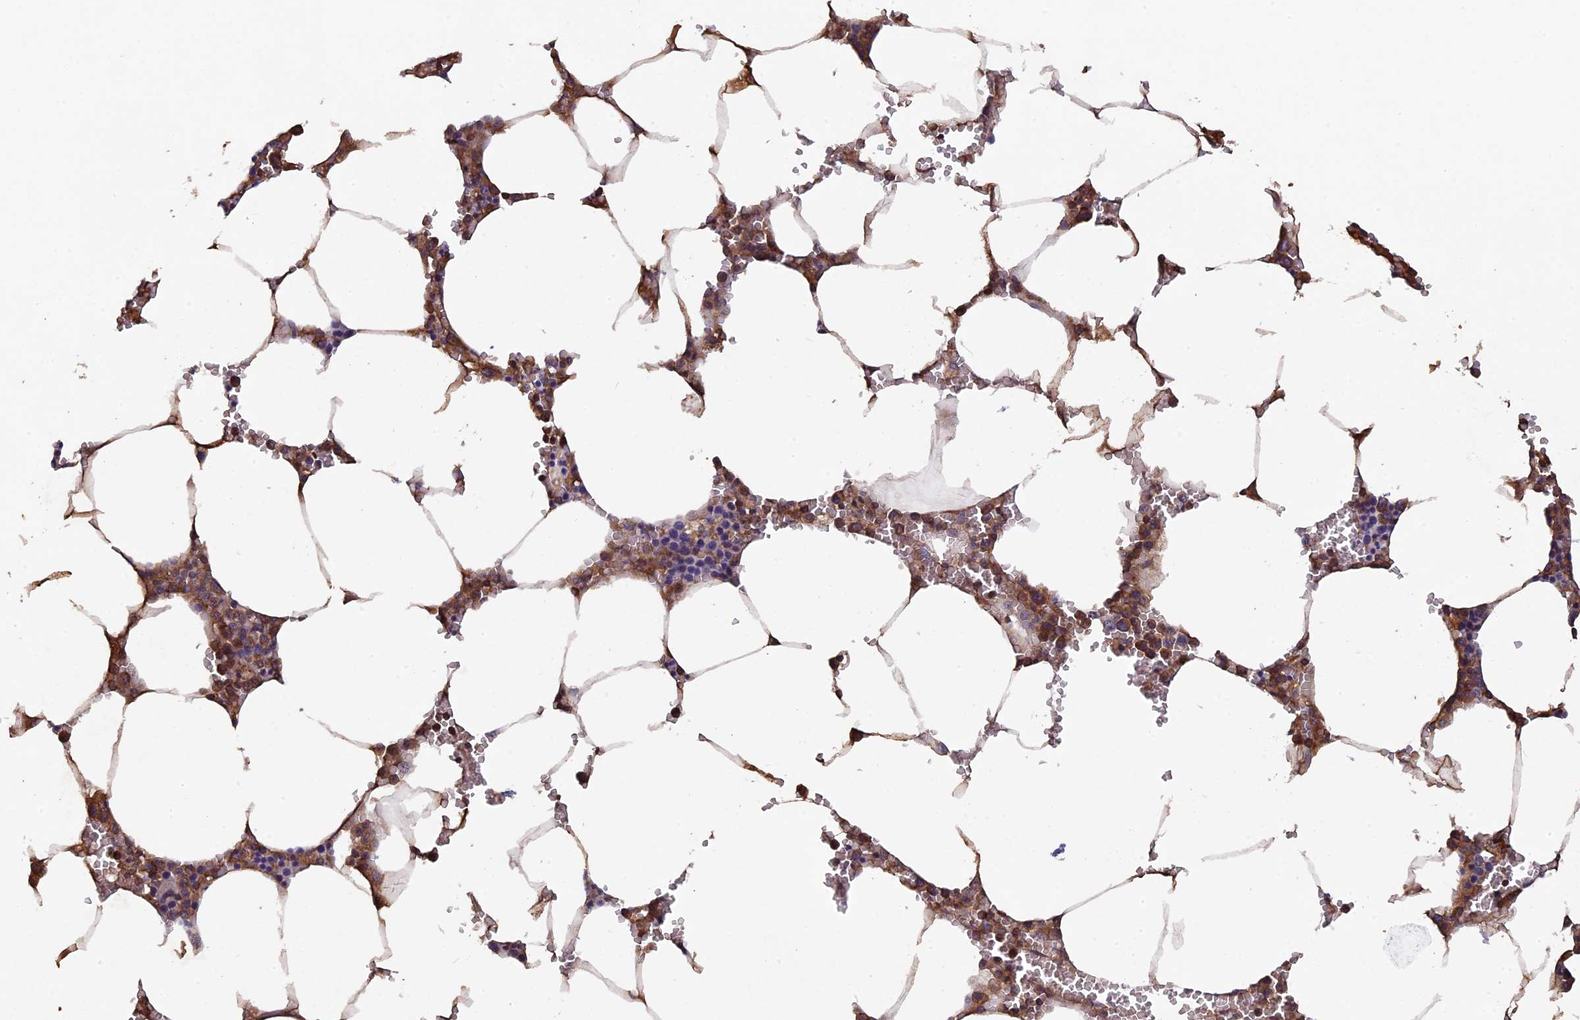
{"staining": {"intensity": "moderate", "quantity": "<25%", "location": "cytoplasmic/membranous"}, "tissue": "bone marrow", "cell_type": "Hematopoietic cells", "image_type": "normal", "snomed": [{"axis": "morphology", "description": "Normal tissue, NOS"}, {"axis": "topography", "description": "Bone marrow"}], "caption": "Normal bone marrow exhibits moderate cytoplasmic/membranous positivity in approximately <25% of hematopoietic cells Using DAB (3,3'-diaminobenzidine) (brown) and hematoxylin (blue) stains, captured at high magnification using brightfield microscopy..", "gene": "CCDC153", "patient": {"sex": "male", "age": 70}}